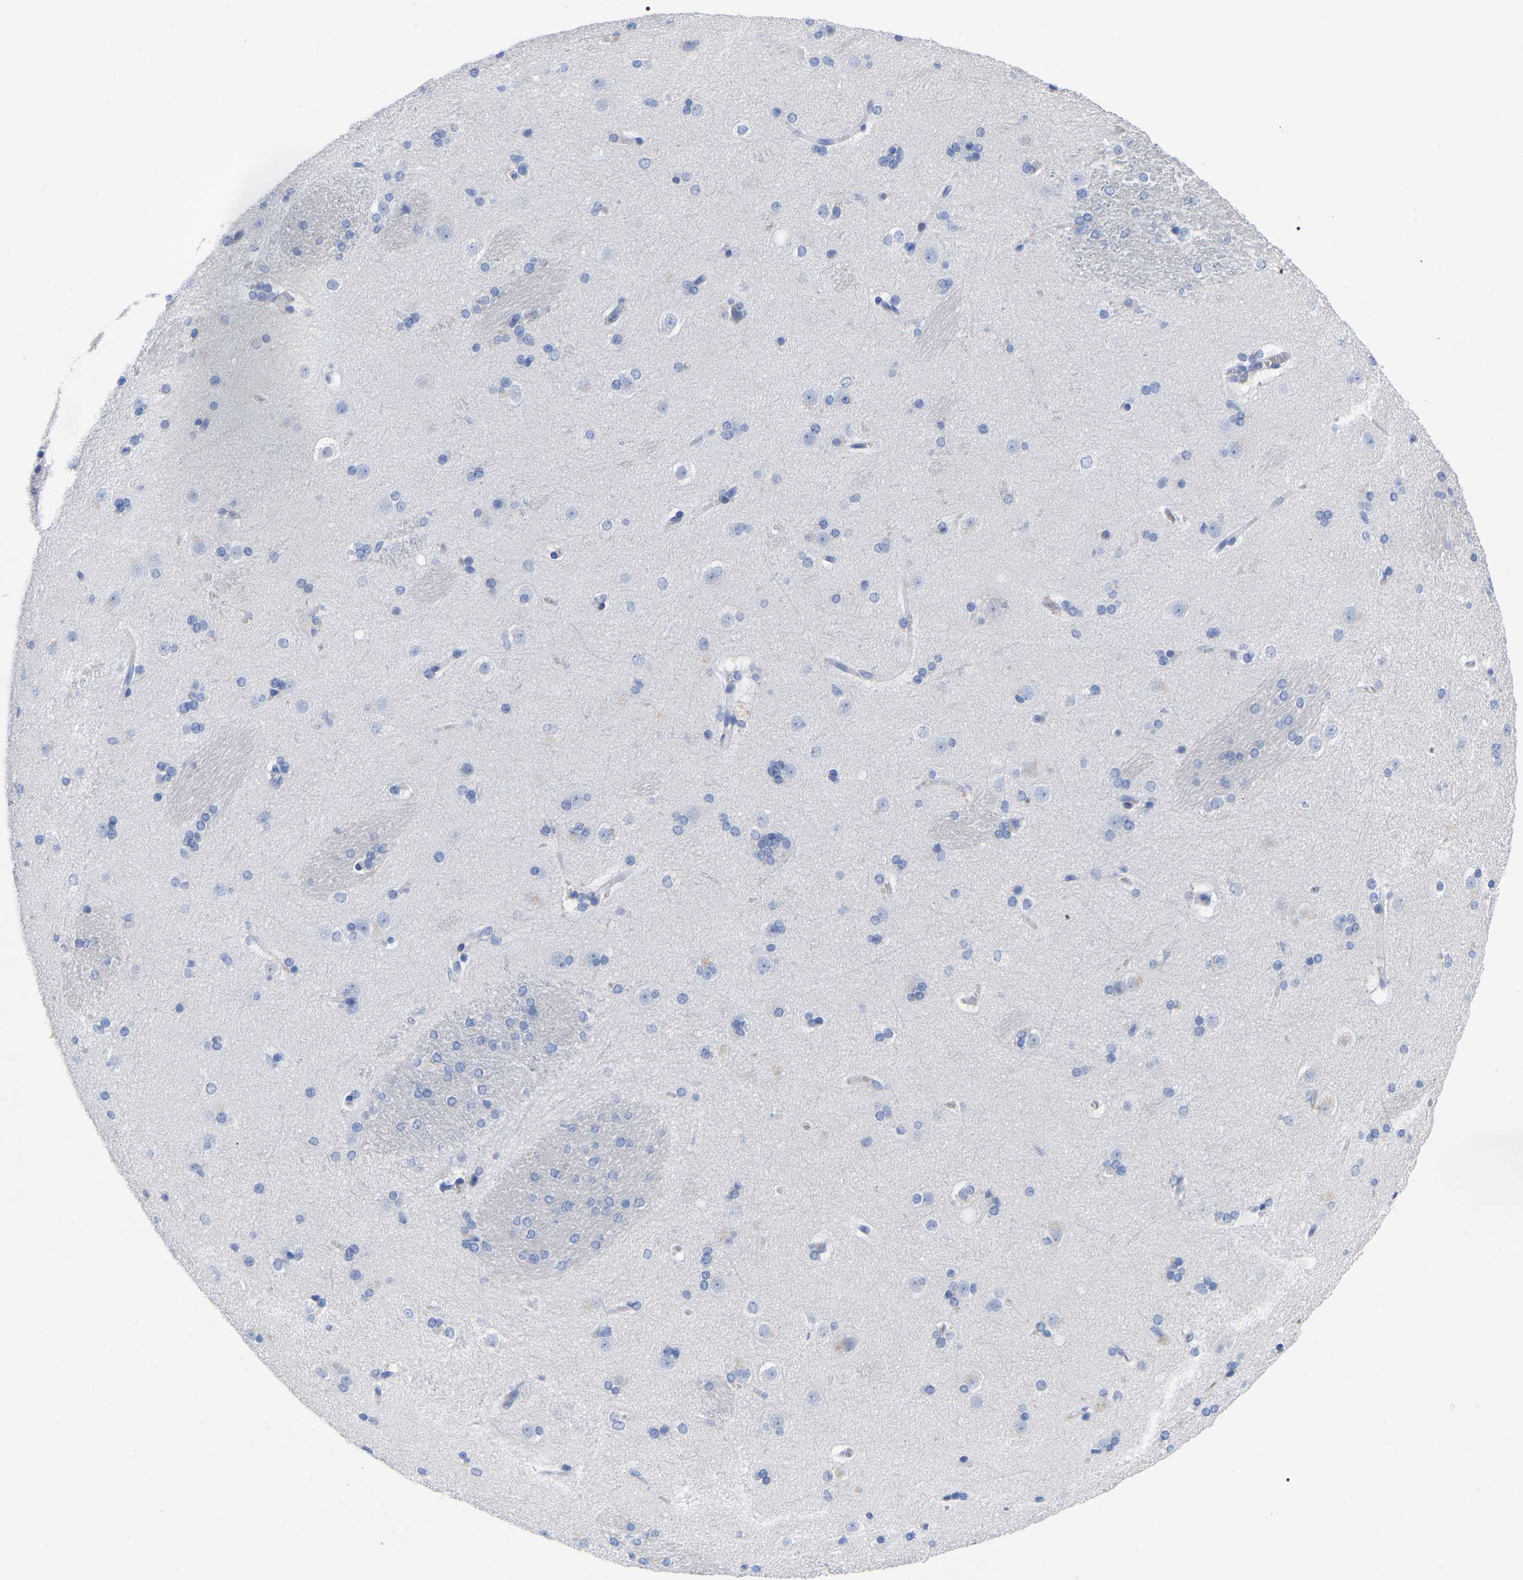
{"staining": {"intensity": "negative", "quantity": "none", "location": "none"}, "tissue": "caudate", "cell_type": "Glial cells", "image_type": "normal", "snomed": [{"axis": "morphology", "description": "Normal tissue, NOS"}, {"axis": "topography", "description": "Lateral ventricle wall"}], "caption": "Histopathology image shows no protein expression in glial cells of benign caudate.", "gene": "GDF3", "patient": {"sex": "female", "age": 19}}